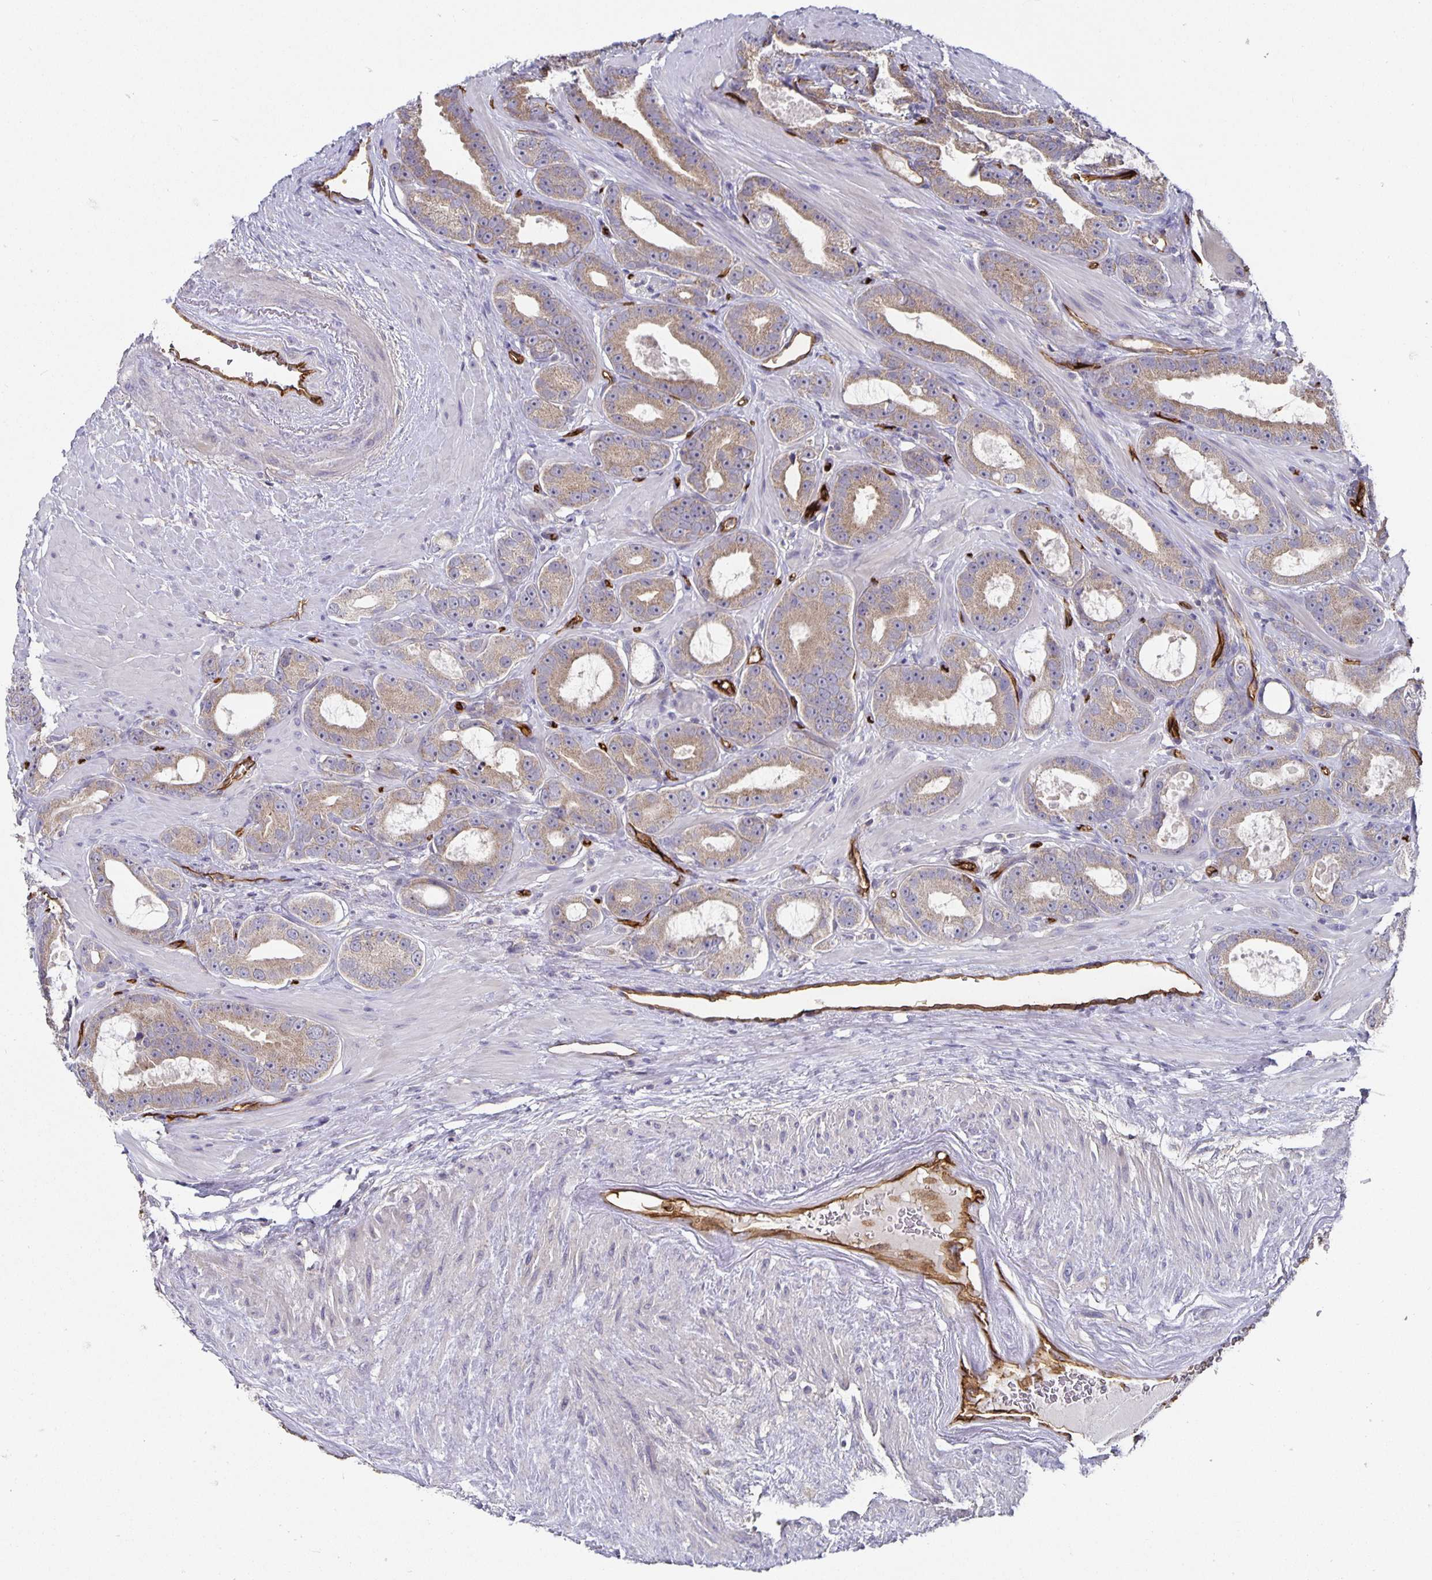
{"staining": {"intensity": "weak", "quantity": ">75%", "location": "cytoplasmic/membranous"}, "tissue": "prostate cancer", "cell_type": "Tumor cells", "image_type": "cancer", "snomed": [{"axis": "morphology", "description": "Adenocarcinoma, High grade"}, {"axis": "topography", "description": "Prostate"}], "caption": "Immunohistochemical staining of prostate cancer (high-grade adenocarcinoma) reveals low levels of weak cytoplasmic/membranous protein positivity in about >75% of tumor cells. The protein of interest is shown in brown color, while the nuclei are stained blue.", "gene": "PODXL", "patient": {"sex": "male", "age": 65}}